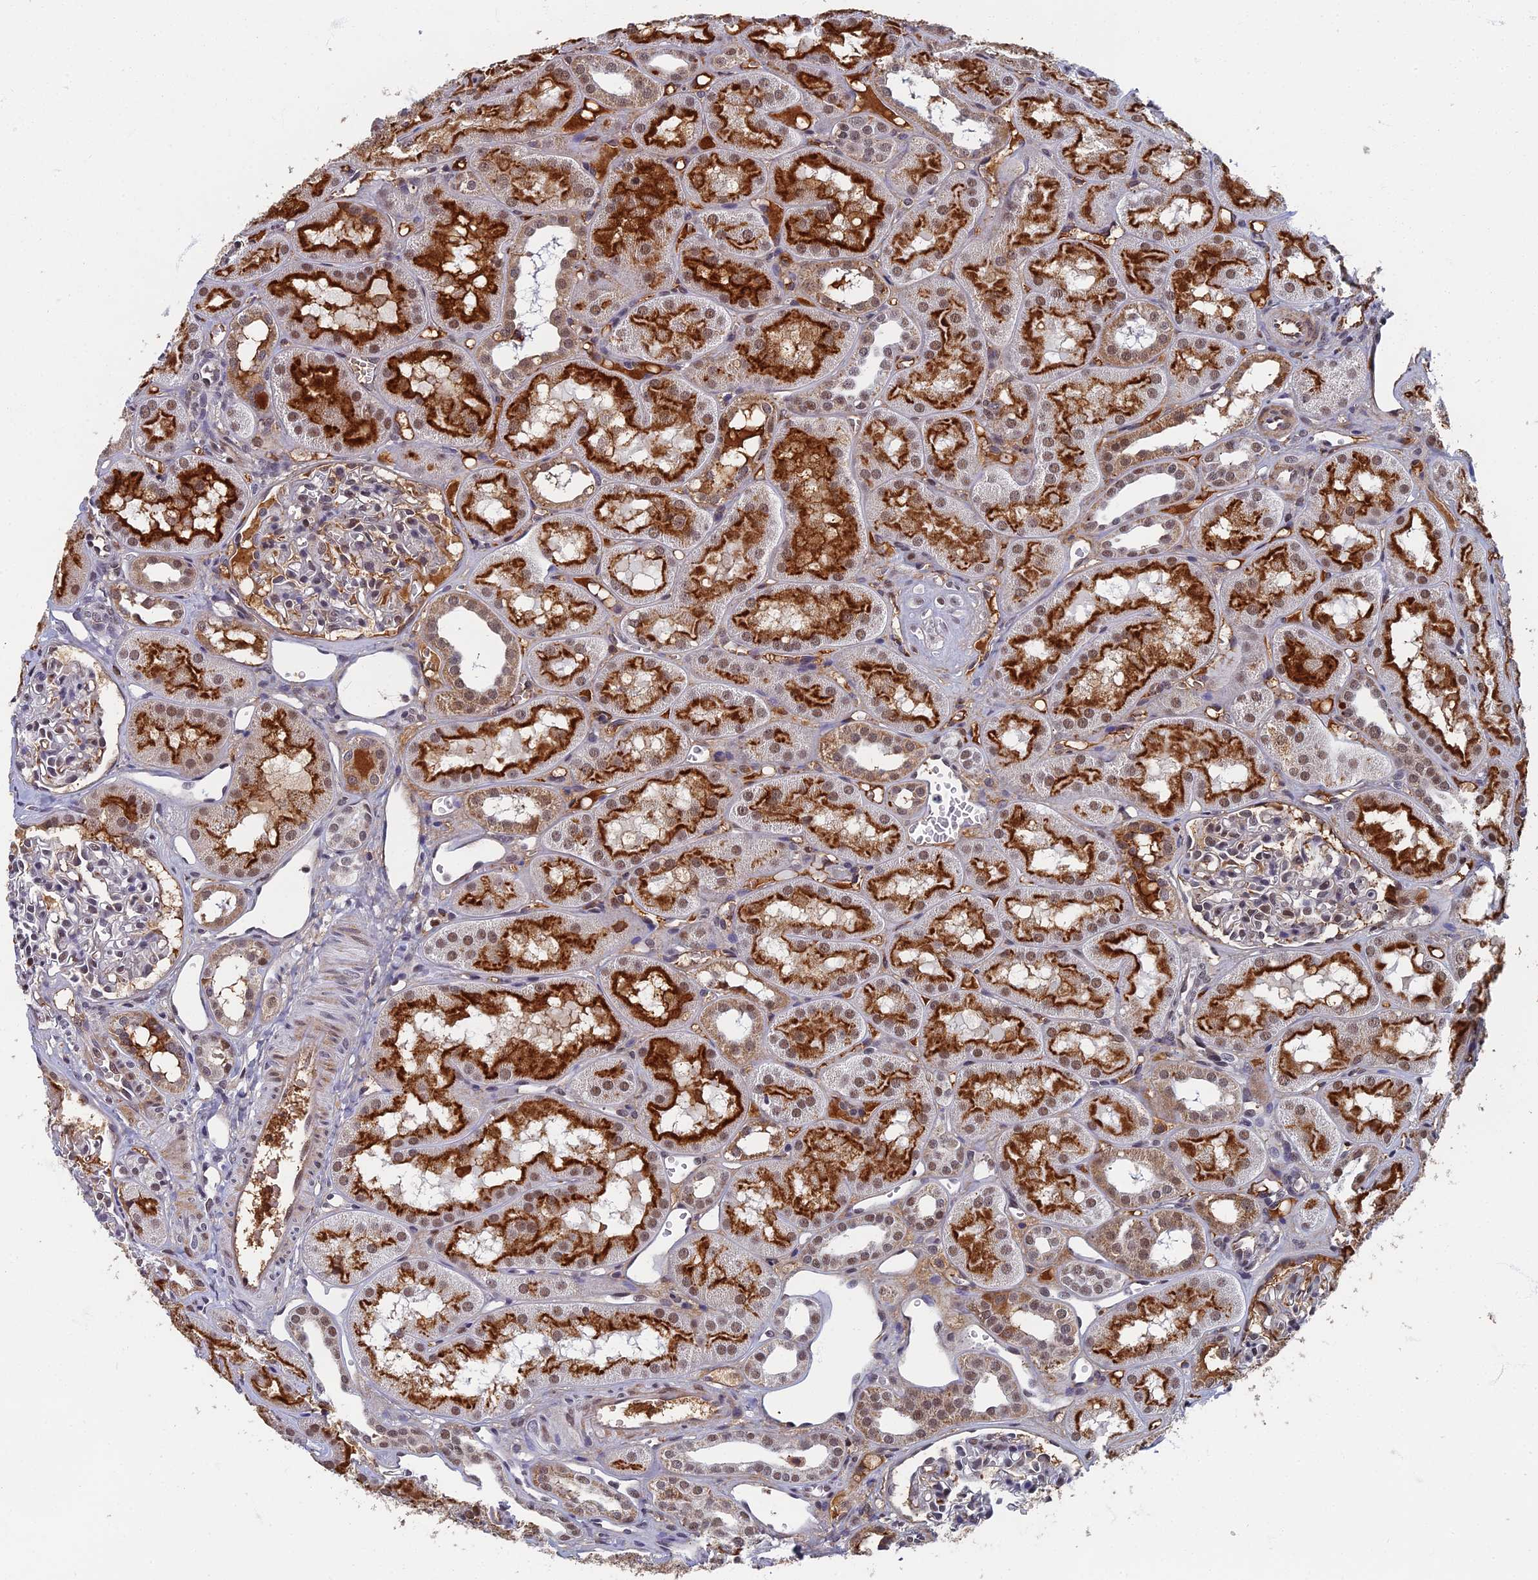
{"staining": {"intensity": "negative", "quantity": "none", "location": "none"}, "tissue": "kidney", "cell_type": "Cells in glomeruli", "image_type": "normal", "snomed": [{"axis": "morphology", "description": "Normal tissue, NOS"}, {"axis": "topography", "description": "Kidney"}], "caption": "Micrograph shows no protein positivity in cells in glomeruli of benign kidney. Nuclei are stained in blue.", "gene": "TAF13", "patient": {"sex": "male", "age": 16}}